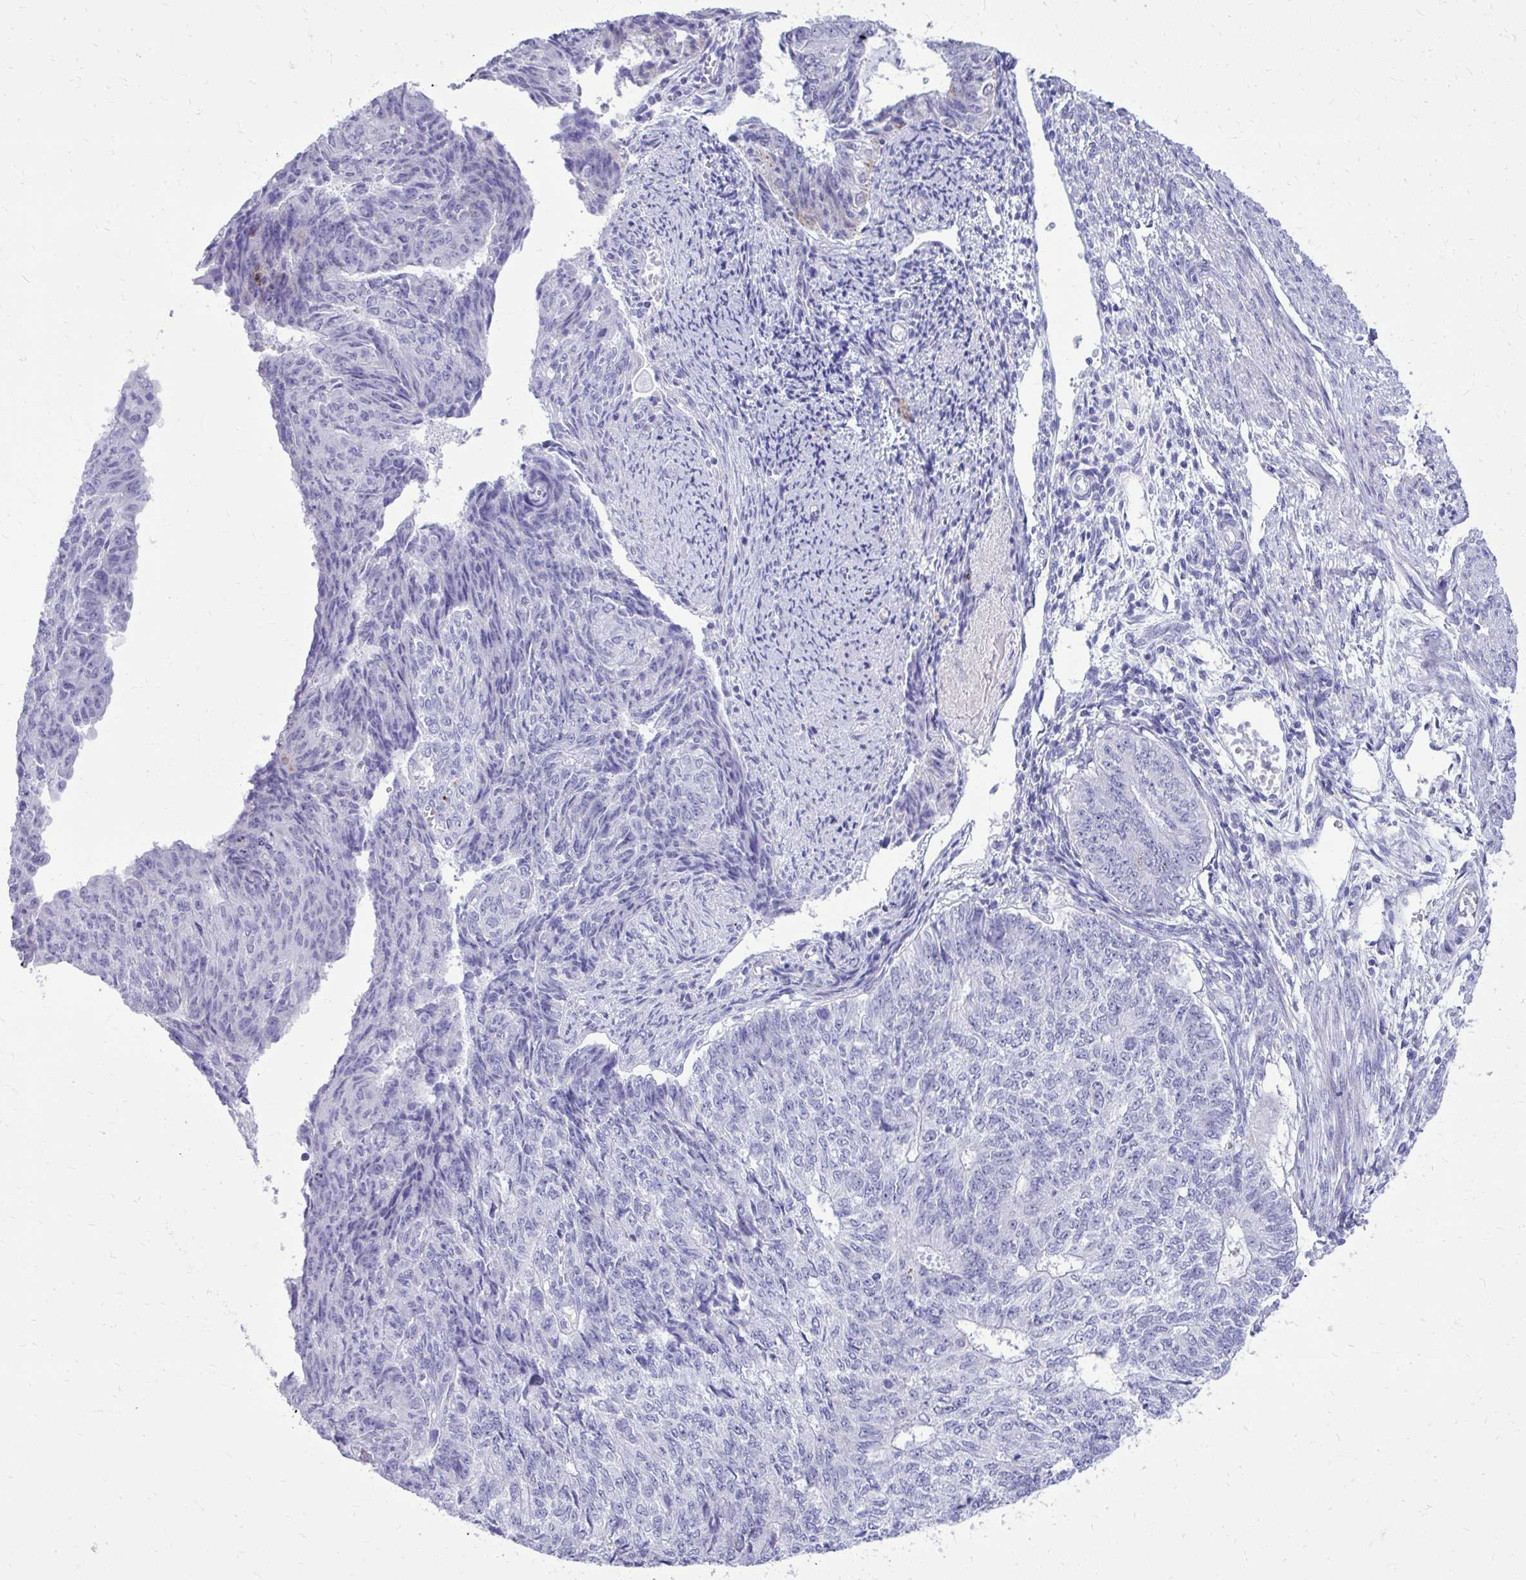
{"staining": {"intensity": "negative", "quantity": "none", "location": "none"}, "tissue": "endometrial cancer", "cell_type": "Tumor cells", "image_type": "cancer", "snomed": [{"axis": "morphology", "description": "Adenocarcinoma, NOS"}, {"axis": "topography", "description": "Endometrium"}], "caption": "A high-resolution histopathology image shows IHC staining of endometrial cancer, which shows no significant positivity in tumor cells.", "gene": "BCL6B", "patient": {"sex": "female", "age": 32}}